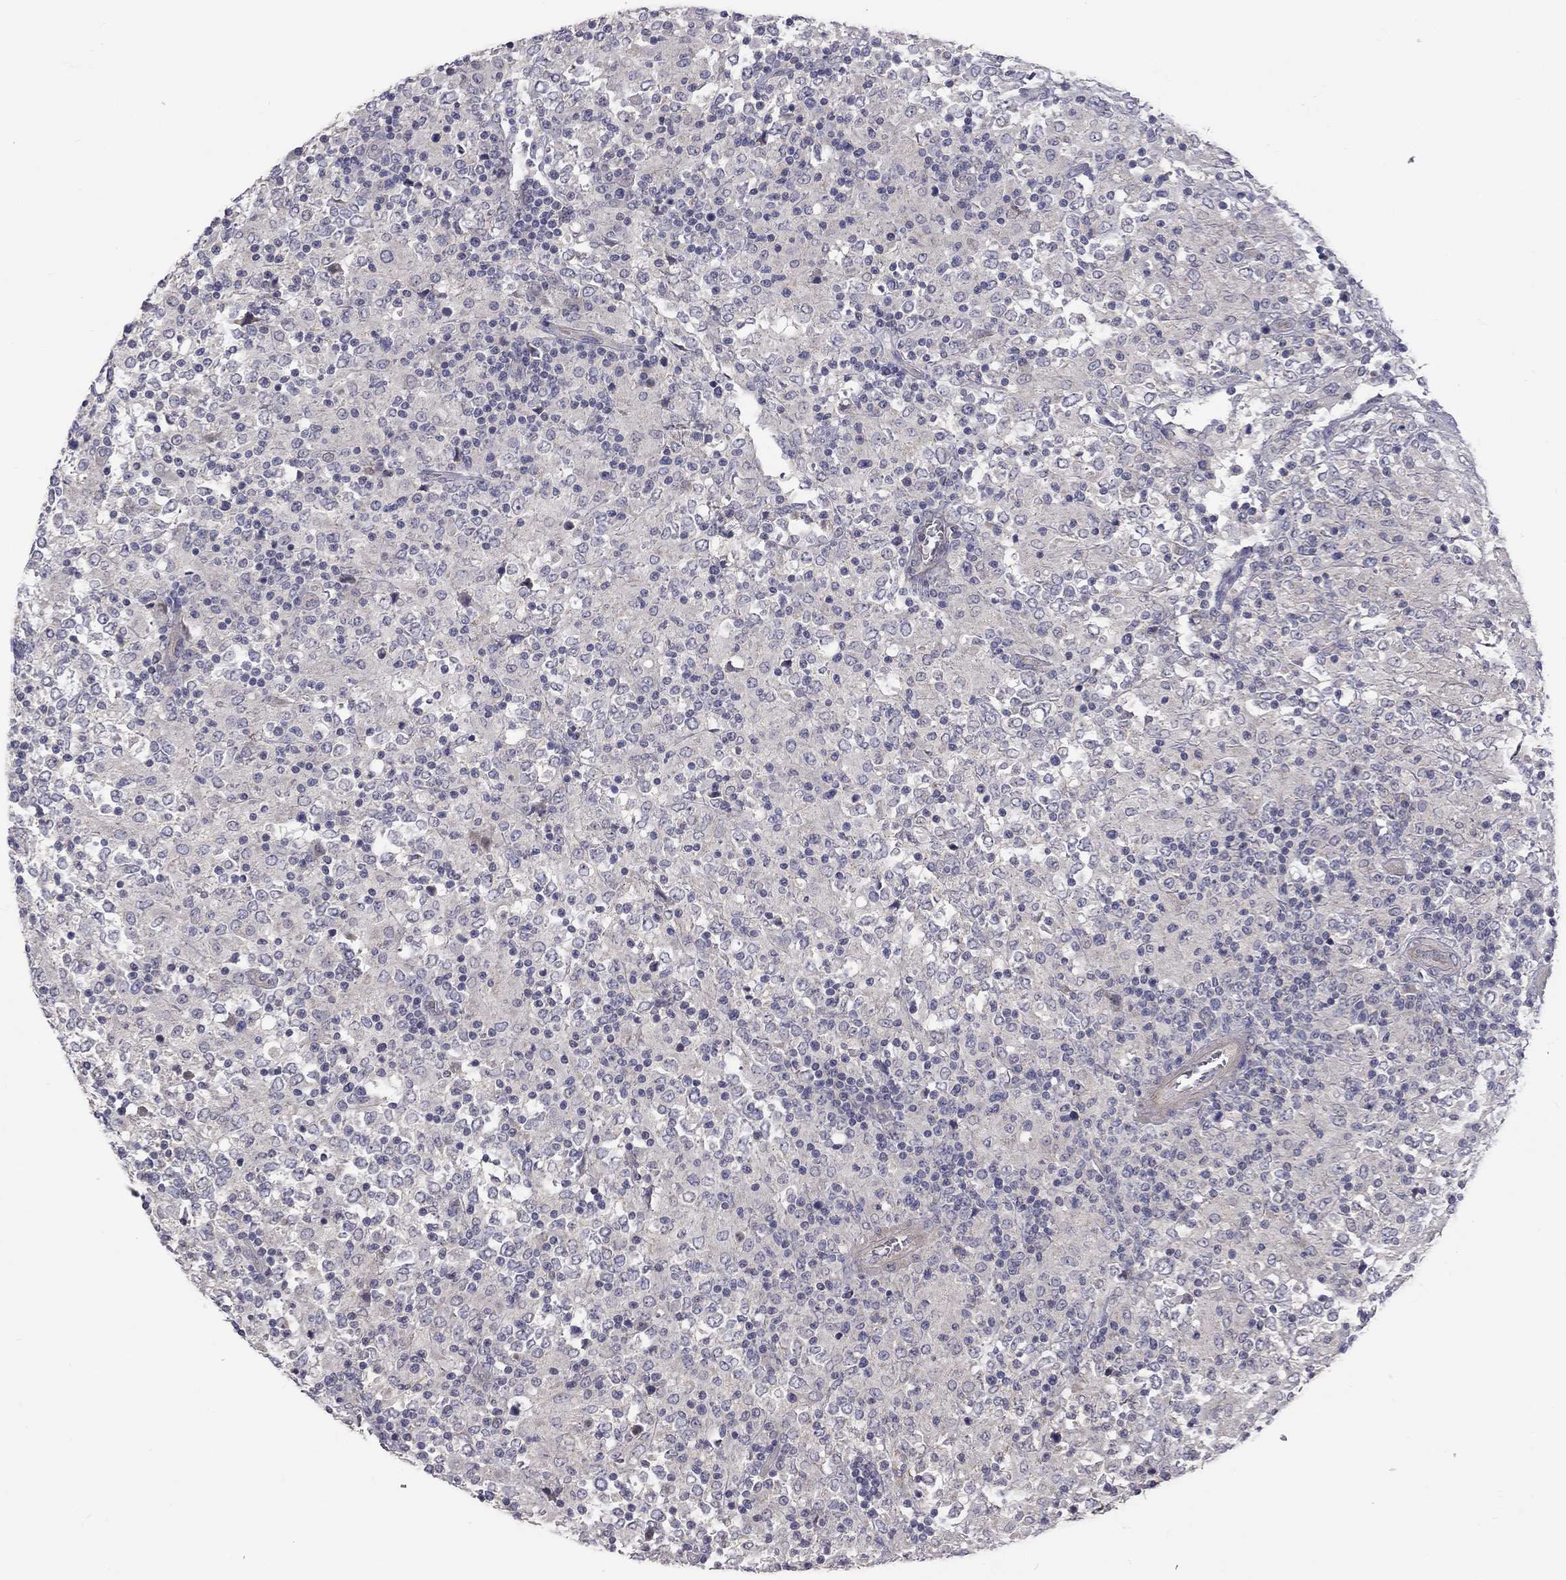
{"staining": {"intensity": "negative", "quantity": "none", "location": "none"}, "tissue": "lymphoma", "cell_type": "Tumor cells", "image_type": "cancer", "snomed": [{"axis": "morphology", "description": "Malignant lymphoma, non-Hodgkin's type, High grade"}, {"axis": "topography", "description": "Lymph node"}], "caption": "This histopathology image is of lymphoma stained with IHC to label a protein in brown with the nuclei are counter-stained blue. There is no positivity in tumor cells.", "gene": "SLC39A14", "patient": {"sex": "female", "age": 84}}